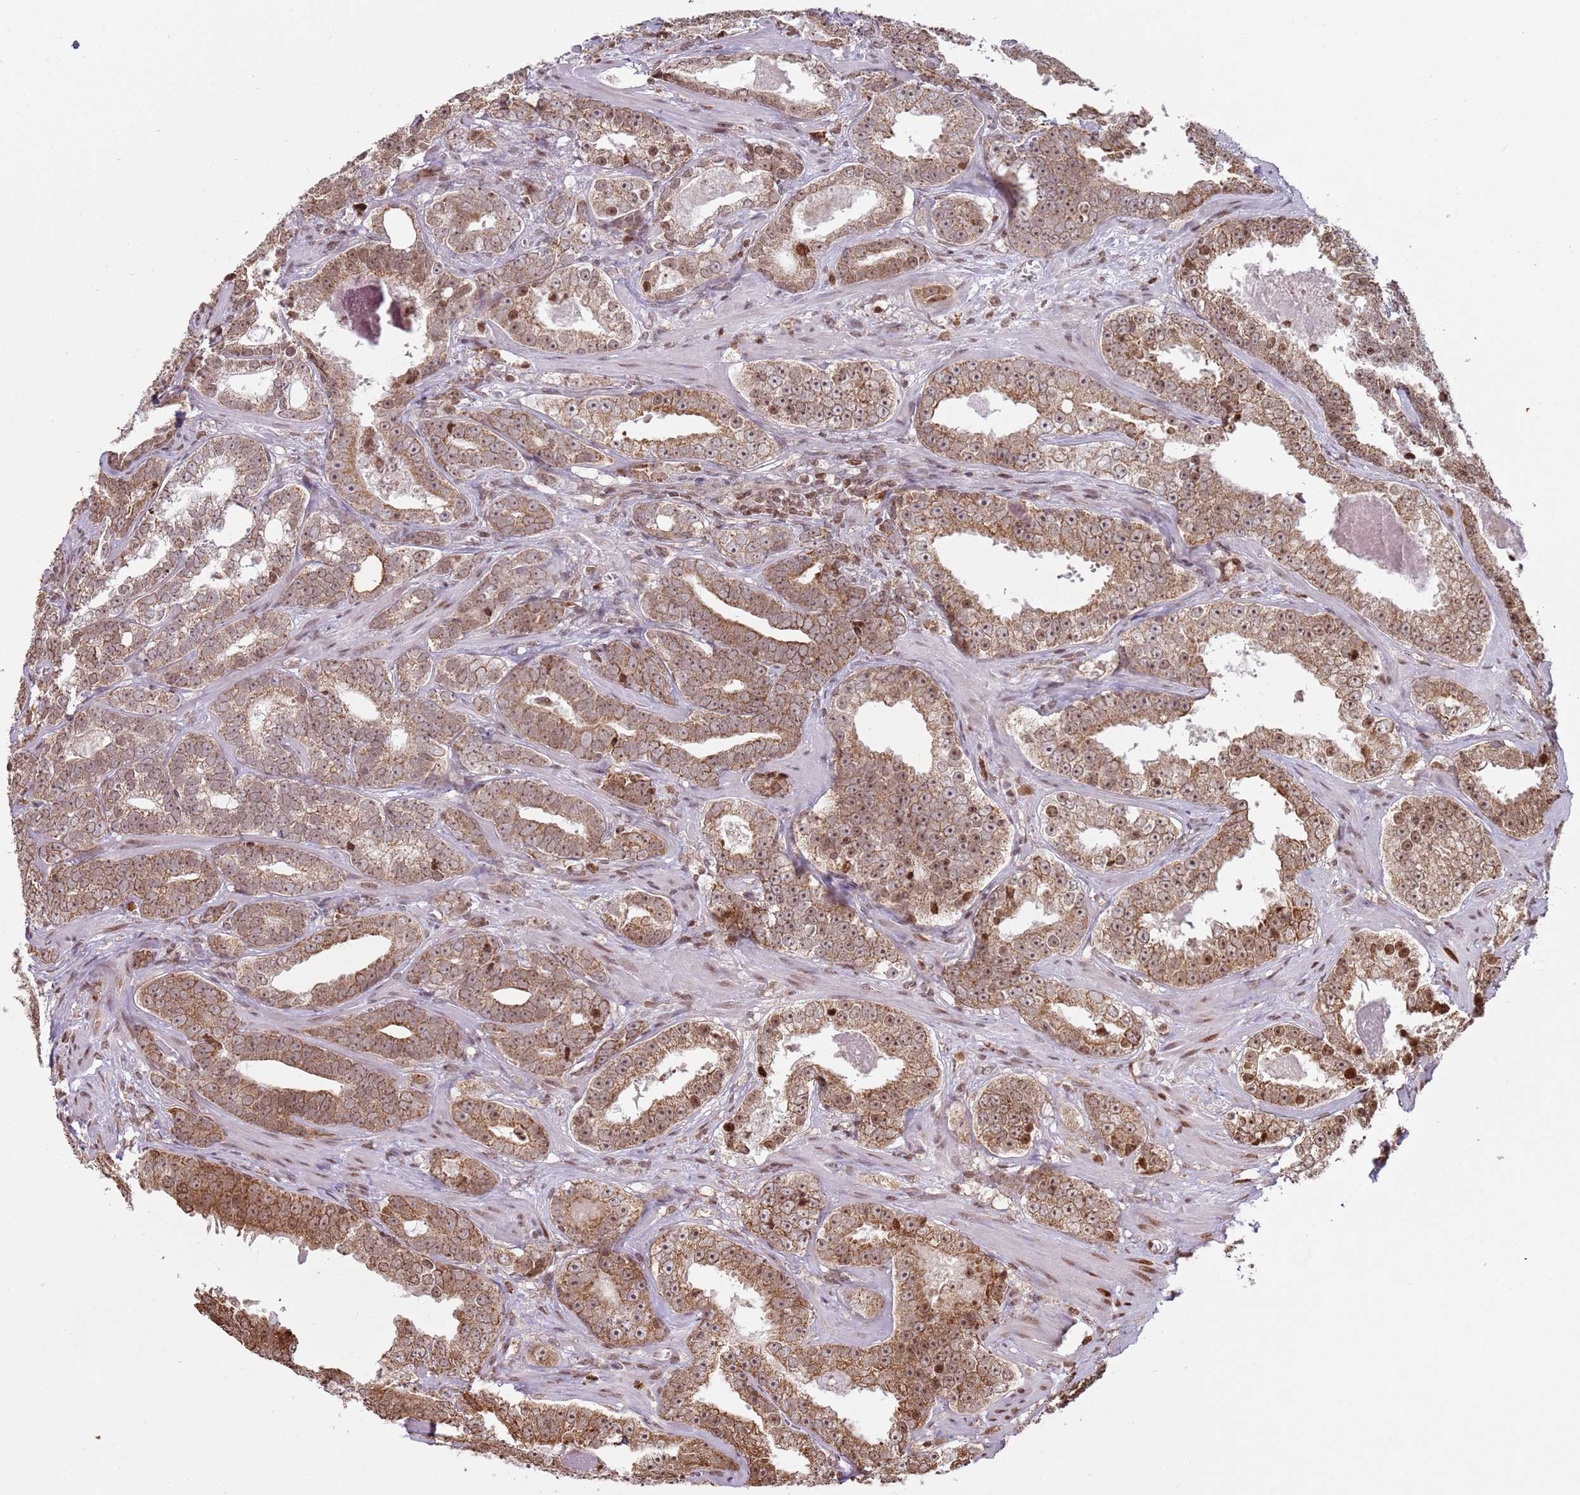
{"staining": {"intensity": "moderate", "quantity": ">75%", "location": "cytoplasmic/membranous,nuclear"}, "tissue": "prostate cancer", "cell_type": "Tumor cells", "image_type": "cancer", "snomed": [{"axis": "morphology", "description": "Adenocarcinoma, High grade"}, {"axis": "topography", "description": "Prostate"}], "caption": "A medium amount of moderate cytoplasmic/membranous and nuclear staining is appreciated in approximately >75% of tumor cells in prostate cancer tissue. Using DAB (brown) and hematoxylin (blue) stains, captured at high magnification using brightfield microscopy.", "gene": "SCAF1", "patient": {"sex": "male", "age": 62}}